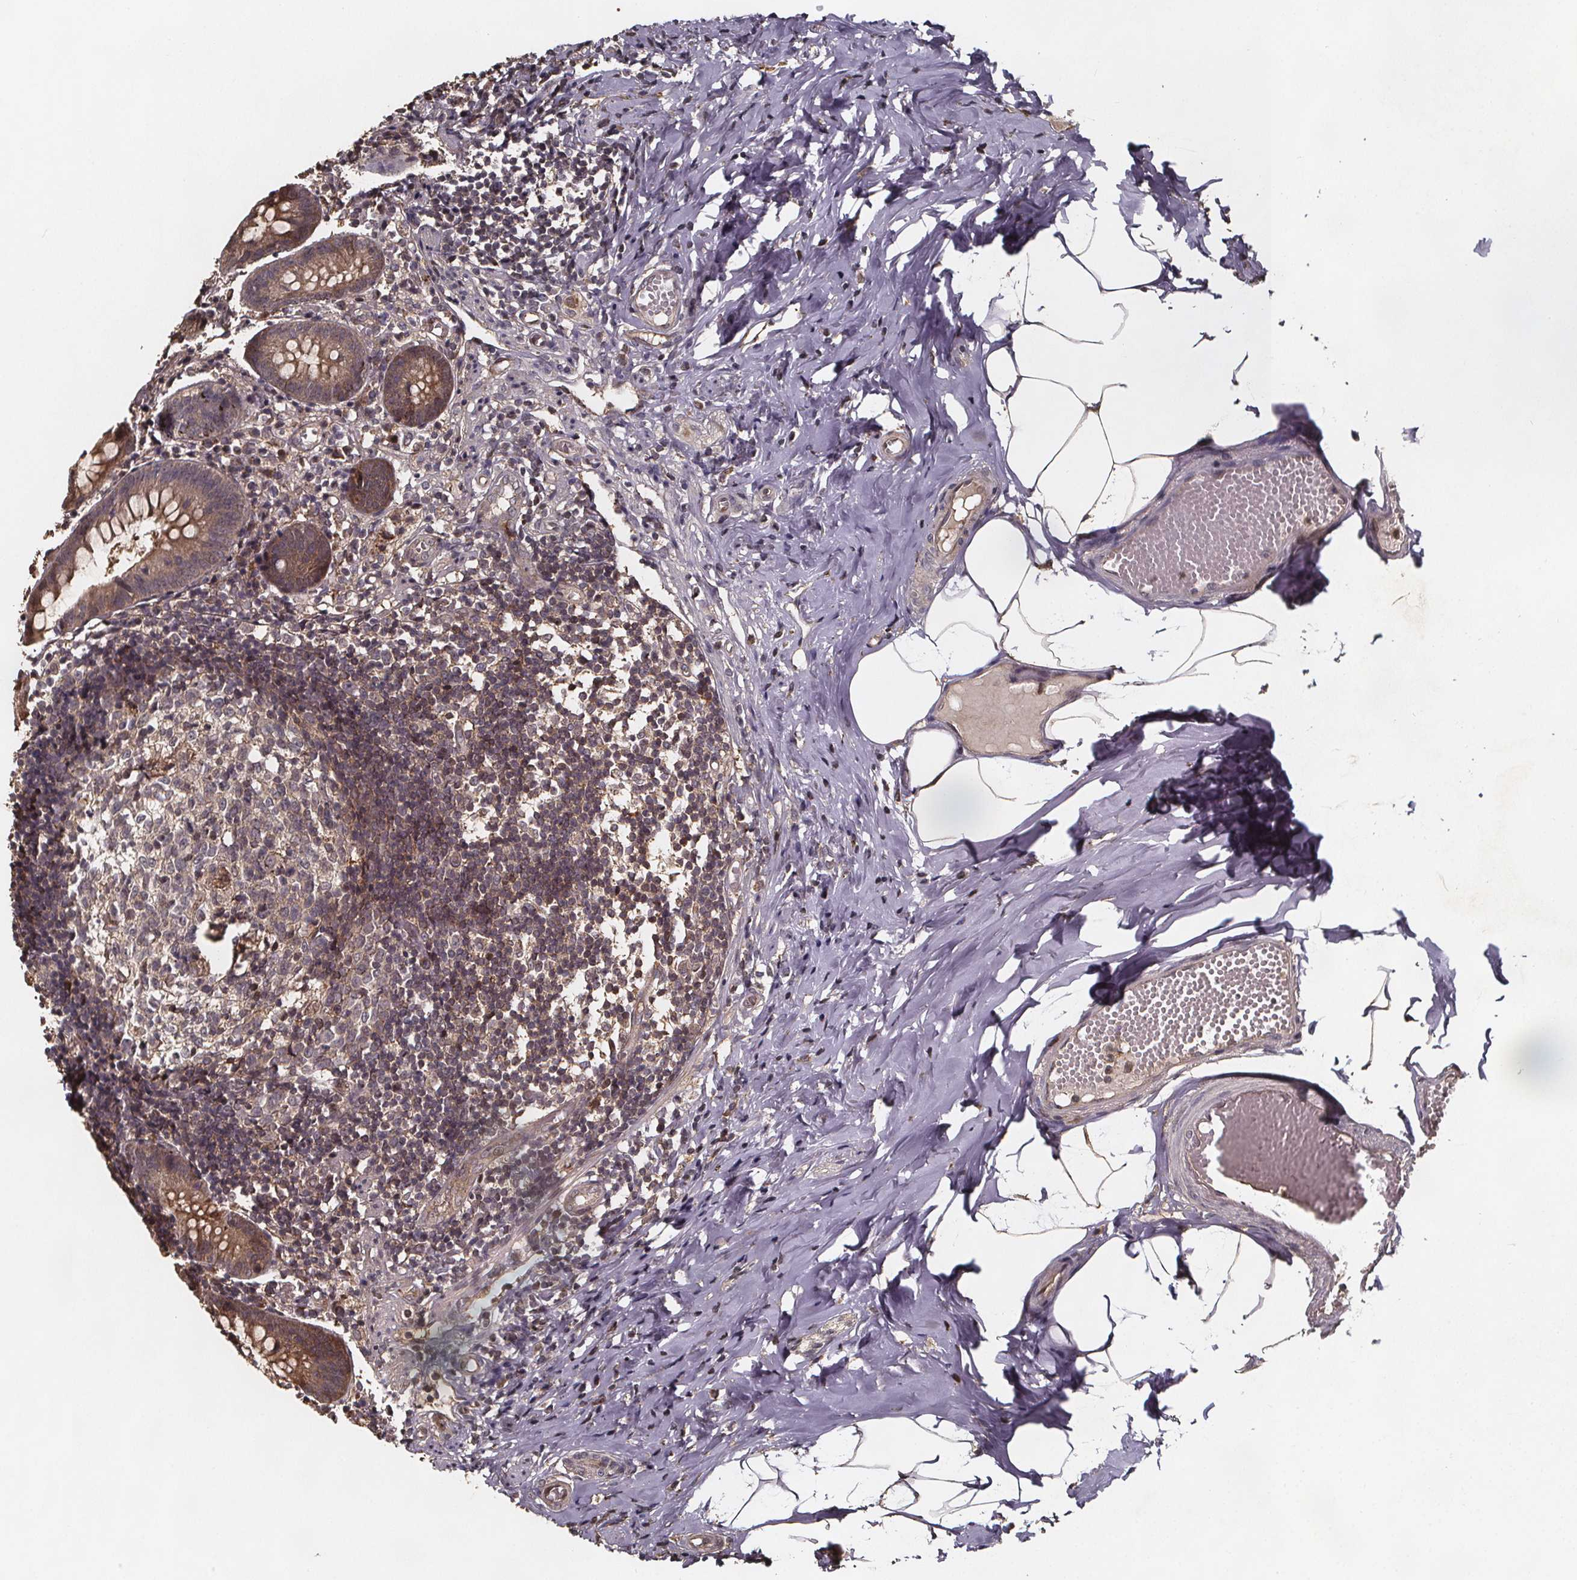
{"staining": {"intensity": "moderate", "quantity": ">75%", "location": "cytoplasmic/membranous"}, "tissue": "appendix", "cell_type": "Glandular cells", "image_type": "normal", "snomed": [{"axis": "morphology", "description": "Normal tissue, NOS"}, {"axis": "topography", "description": "Appendix"}], "caption": "Immunohistochemistry of unremarkable human appendix reveals medium levels of moderate cytoplasmic/membranous positivity in approximately >75% of glandular cells.", "gene": "ZNF879", "patient": {"sex": "female", "age": 32}}